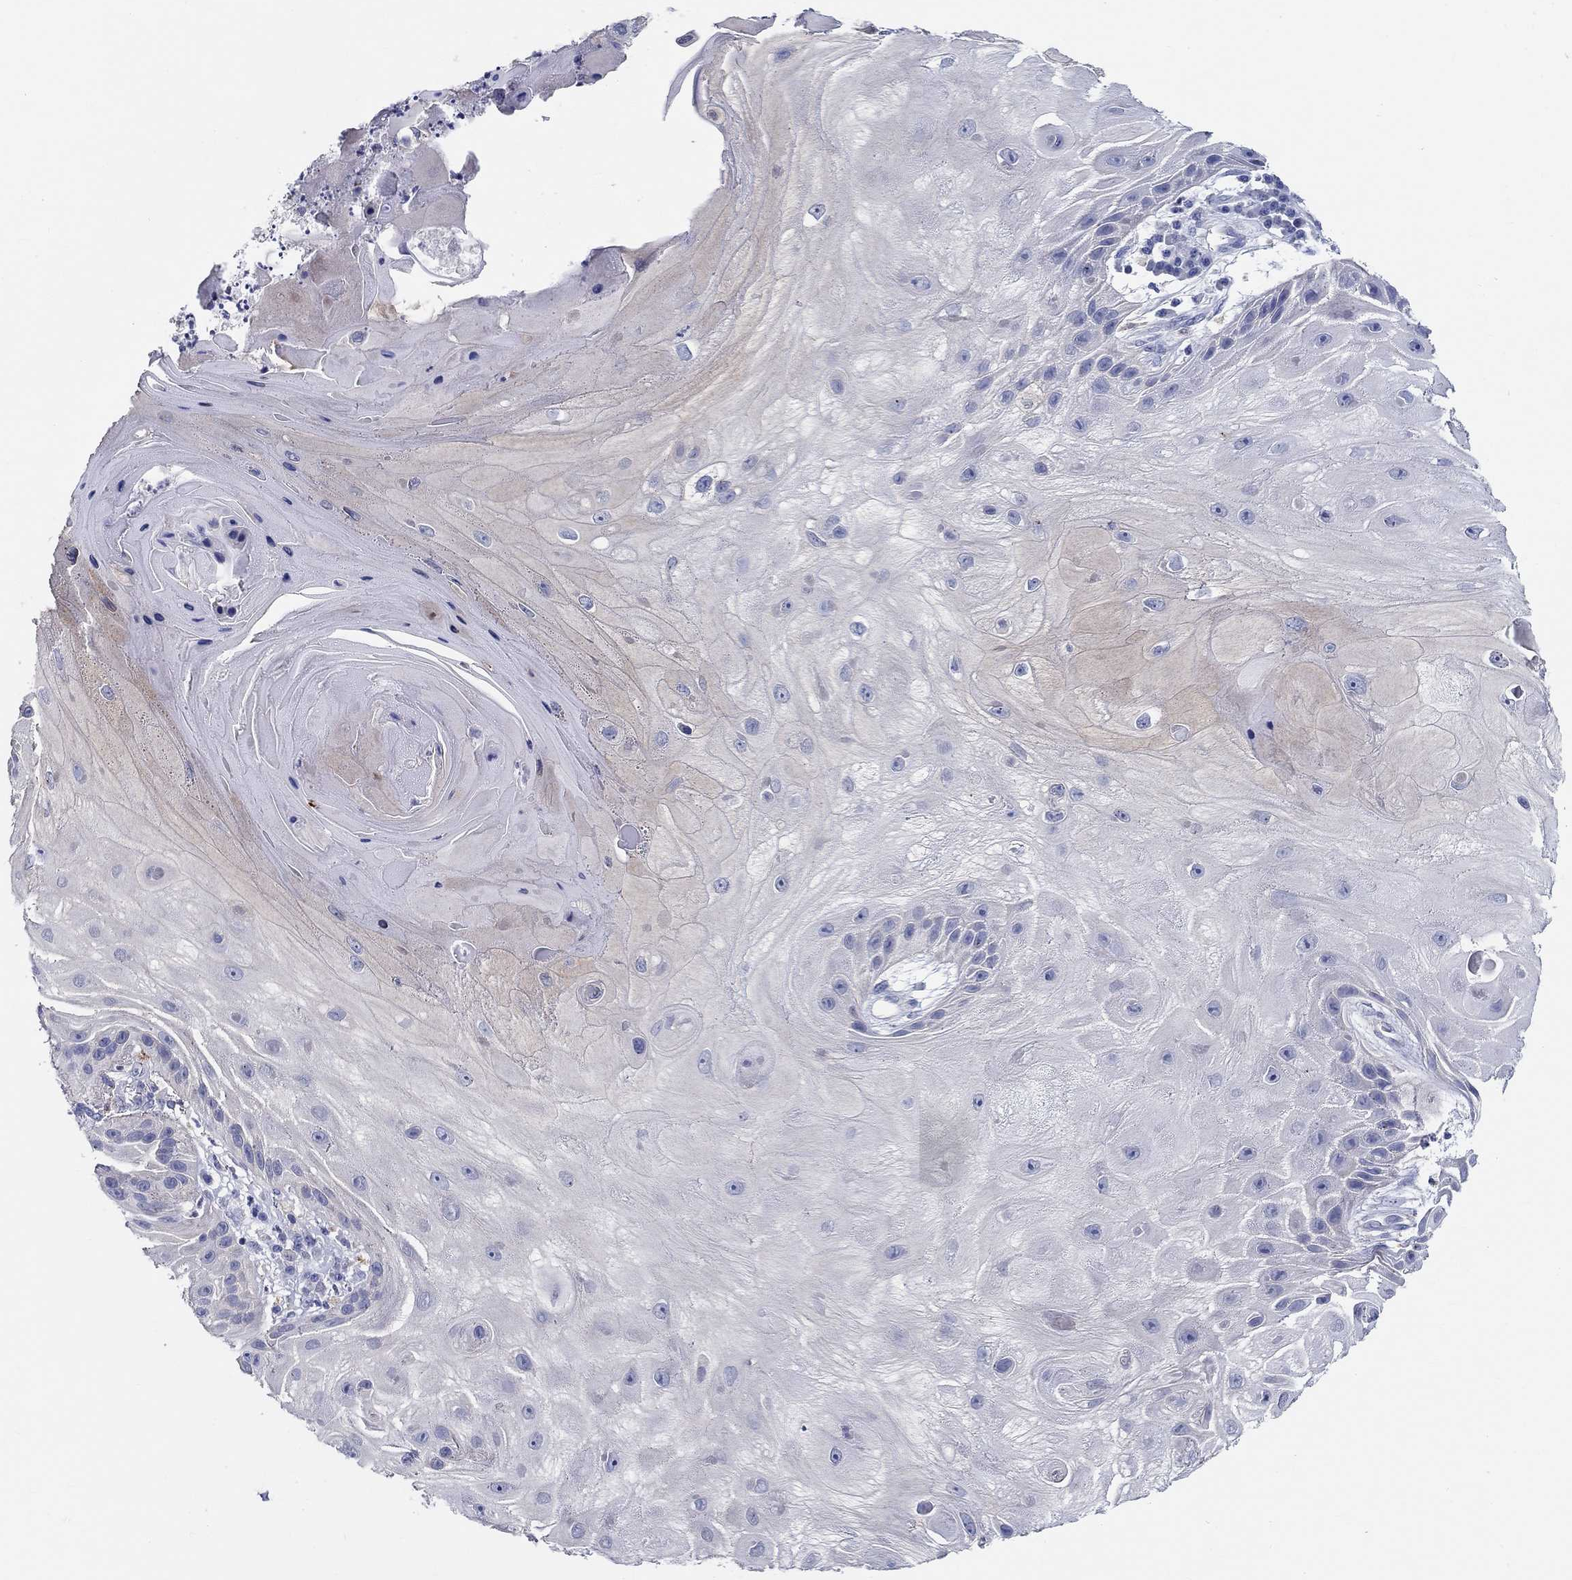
{"staining": {"intensity": "negative", "quantity": "none", "location": "none"}, "tissue": "skin cancer", "cell_type": "Tumor cells", "image_type": "cancer", "snomed": [{"axis": "morphology", "description": "Normal tissue, NOS"}, {"axis": "morphology", "description": "Squamous cell carcinoma, NOS"}, {"axis": "topography", "description": "Skin"}], "caption": "IHC photomicrograph of neoplastic tissue: skin cancer (squamous cell carcinoma) stained with DAB displays no significant protein expression in tumor cells.", "gene": "RAP1GAP", "patient": {"sex": "male", "age": 79}}